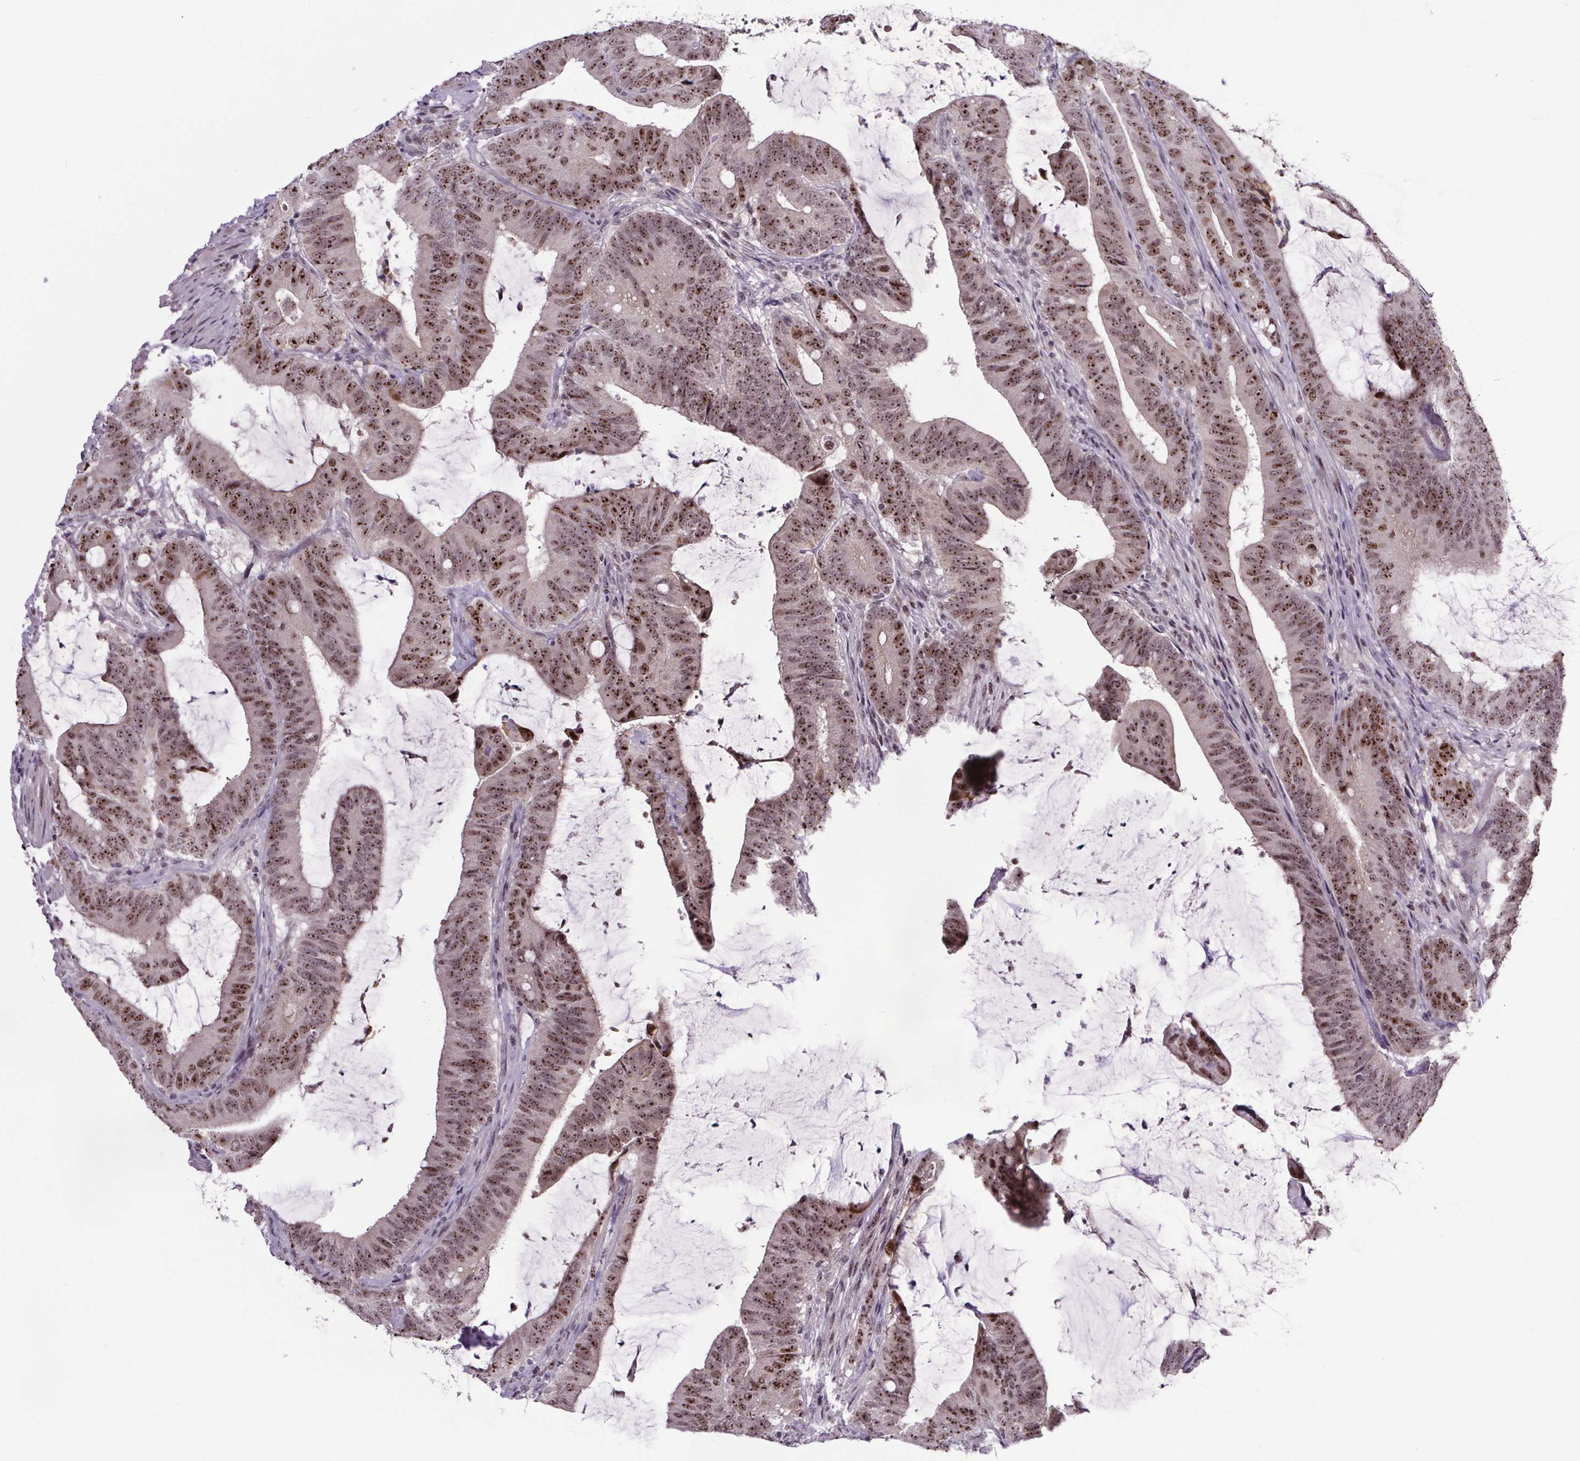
{"staining": {"intensity": "moderate", "quantity": ">75%", "location": "nuclear"}, "tissue": "colorectal cancer", "cell_type": "Tumor cells", "image_type": "cancer", "snomed": [{"axis": "morphology", "description": "Adenocarcinoma, NOS"}, {"axis": "topography", "description": "Colon"}], "caption": "Colorectal cancer (adenocarcinoma) tissue exhibits moderate nuclear positivity in approximately >75% of tumor cells (DAB = brown stain, brightfield microscopy at high magnification).", "gene": "ATMIN", "patient": {"sex": "female", "age": 43}}